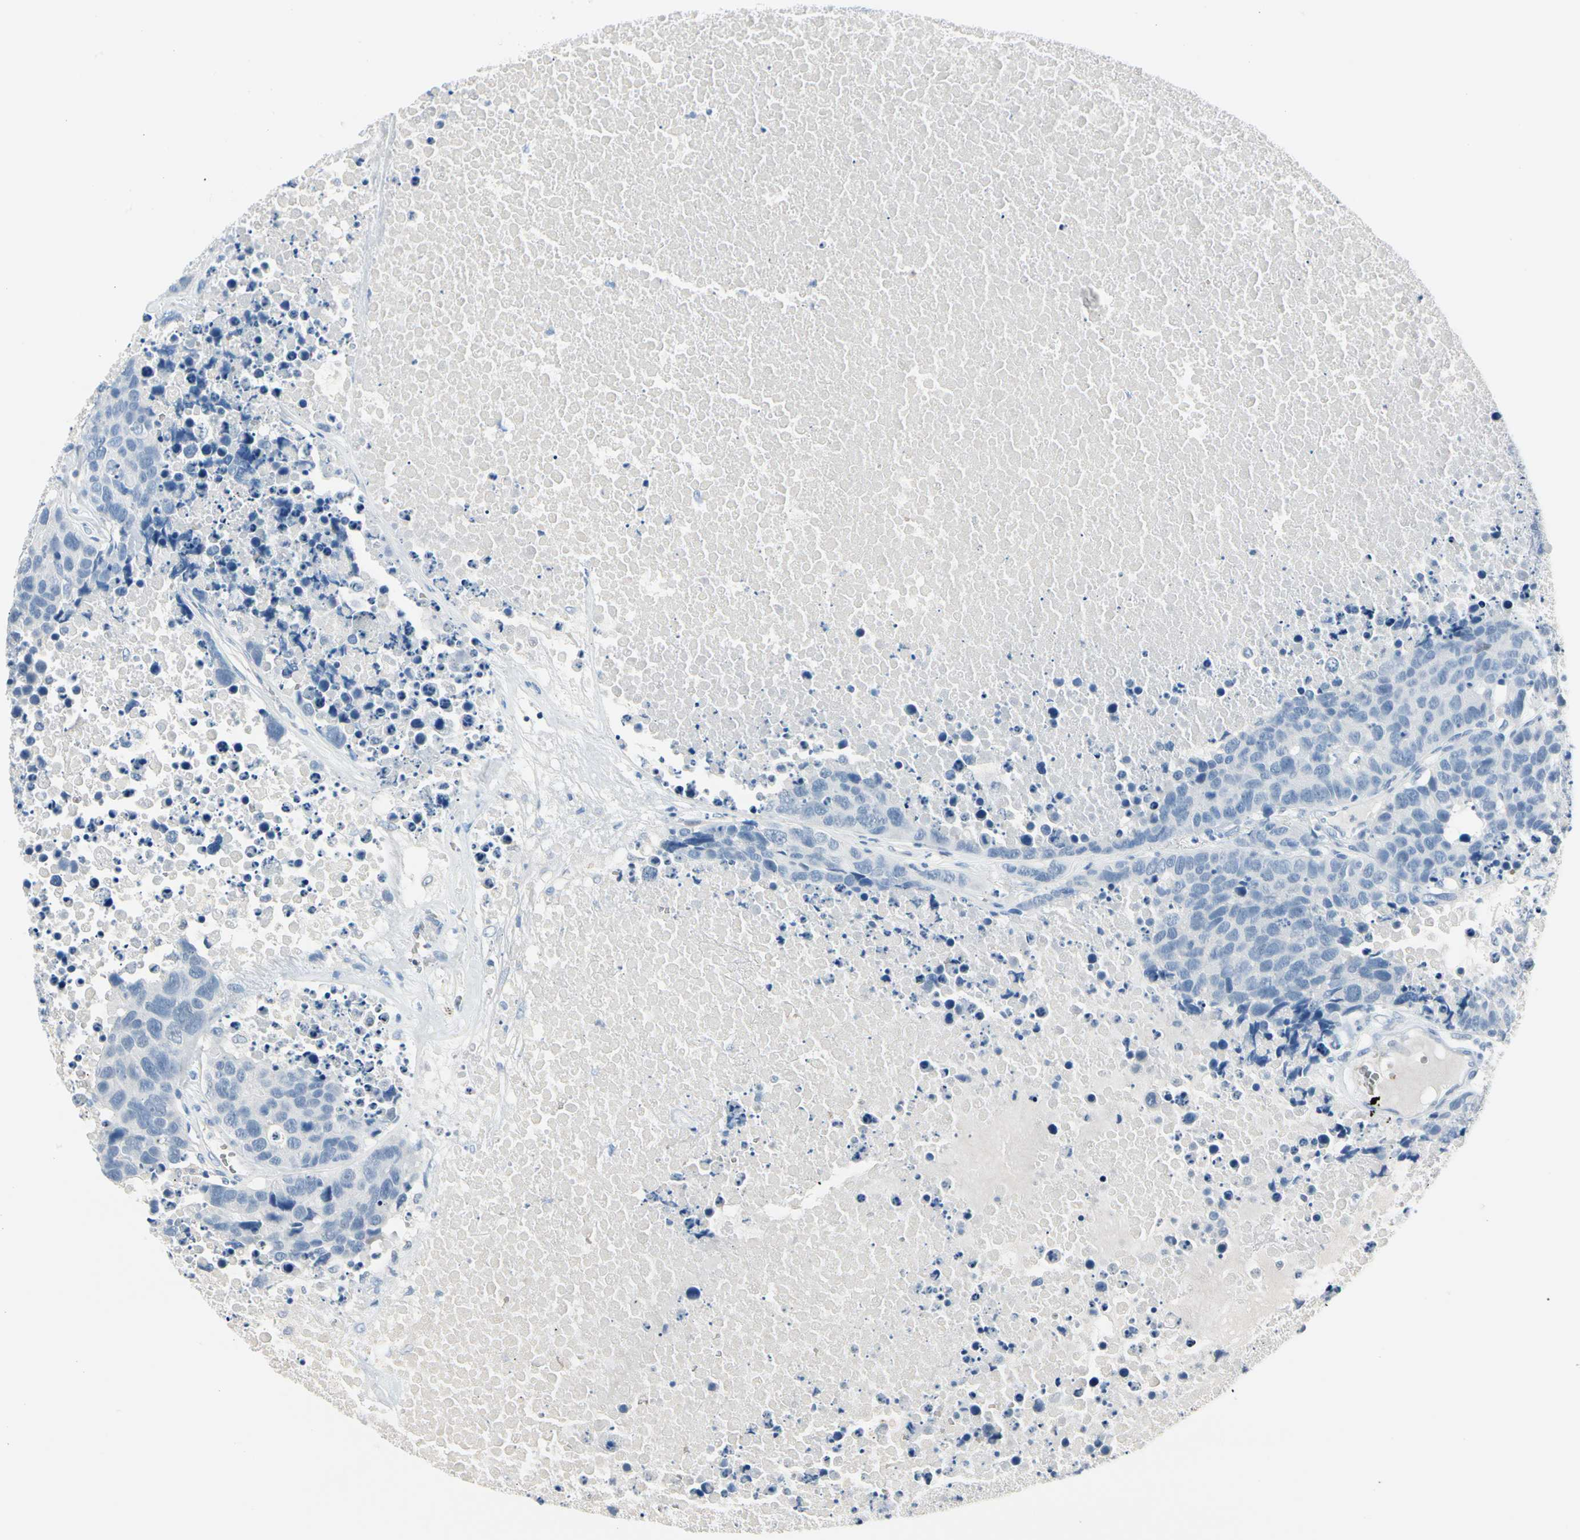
{"staining": {"intensity": "negative", "quantity": "none", "location": "none"}, "tissue": "carcinoid", "cell_type": "Tumor cells", "image_type": "cancer", "snomed": [{"axis": "morphology", "description": "Carcinoid, malignant, NOS"}, {"axis": "topography", "description": "Lung"}], "caption": "Immunohistochemical staining of carcinoid (malignant) demonstrates no significant staining in tumor cells.", "gene": "CA1", "patient": {"sex": "male", "age": 60}}